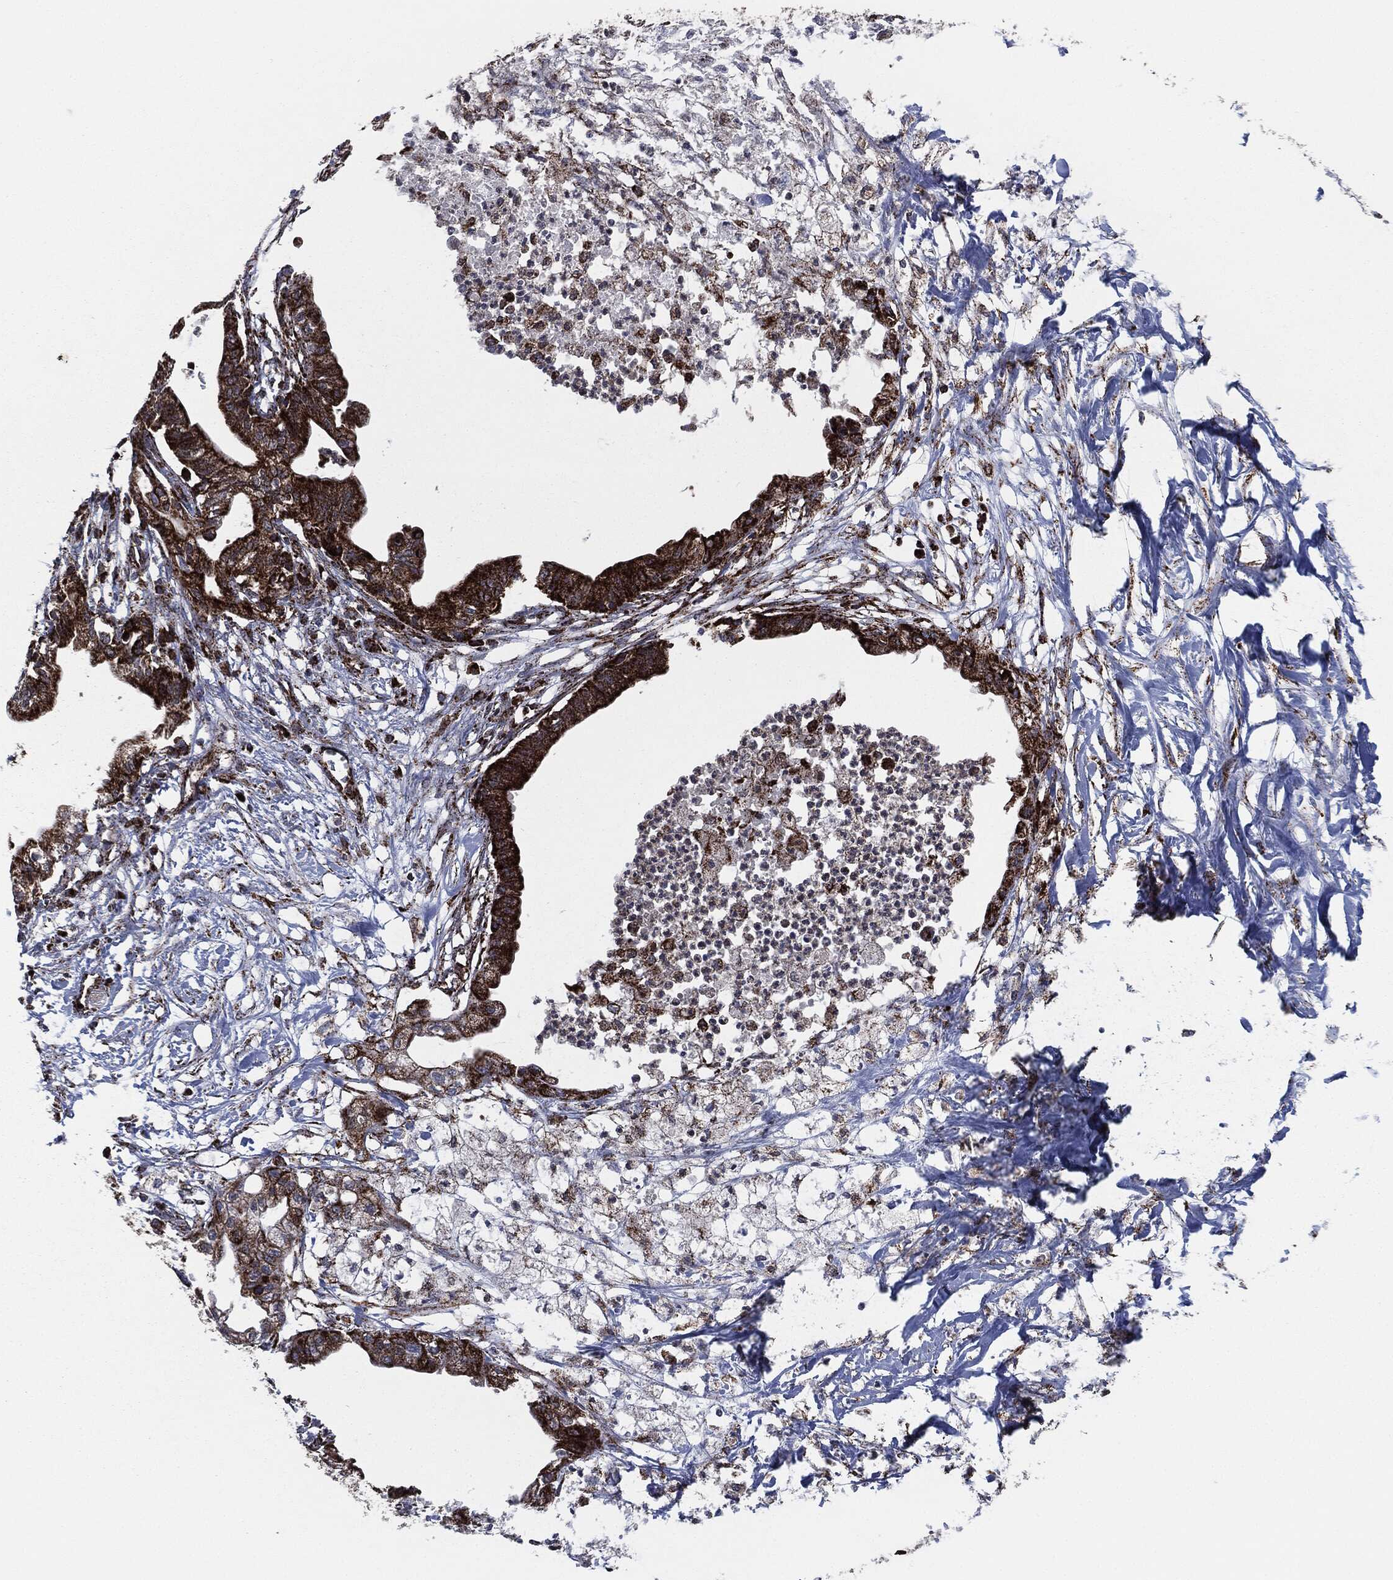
{"staining": {"intensity": "strong", "quantity": "25%-75%", "location": "cytoplasmic/membranous"}, "tissue": "pancreatic cancer", "cell_type": "Tumor cells", "image_type": "cancer", "snomed": [{"axis": "morphology", "description": "Normal tissue, NOS"}, {"axis": "morphology", "description": "Adenocarcinoma, NOS"}, {"axis": "topography", "description": "Pancreas"}], "caption": "A brown stain labels strong cytoplasmic/membranous staining of a protein in pancreatic cancer tumor cells.", "gene": "FH", "patient": {"sex": "female", "age": 58}}